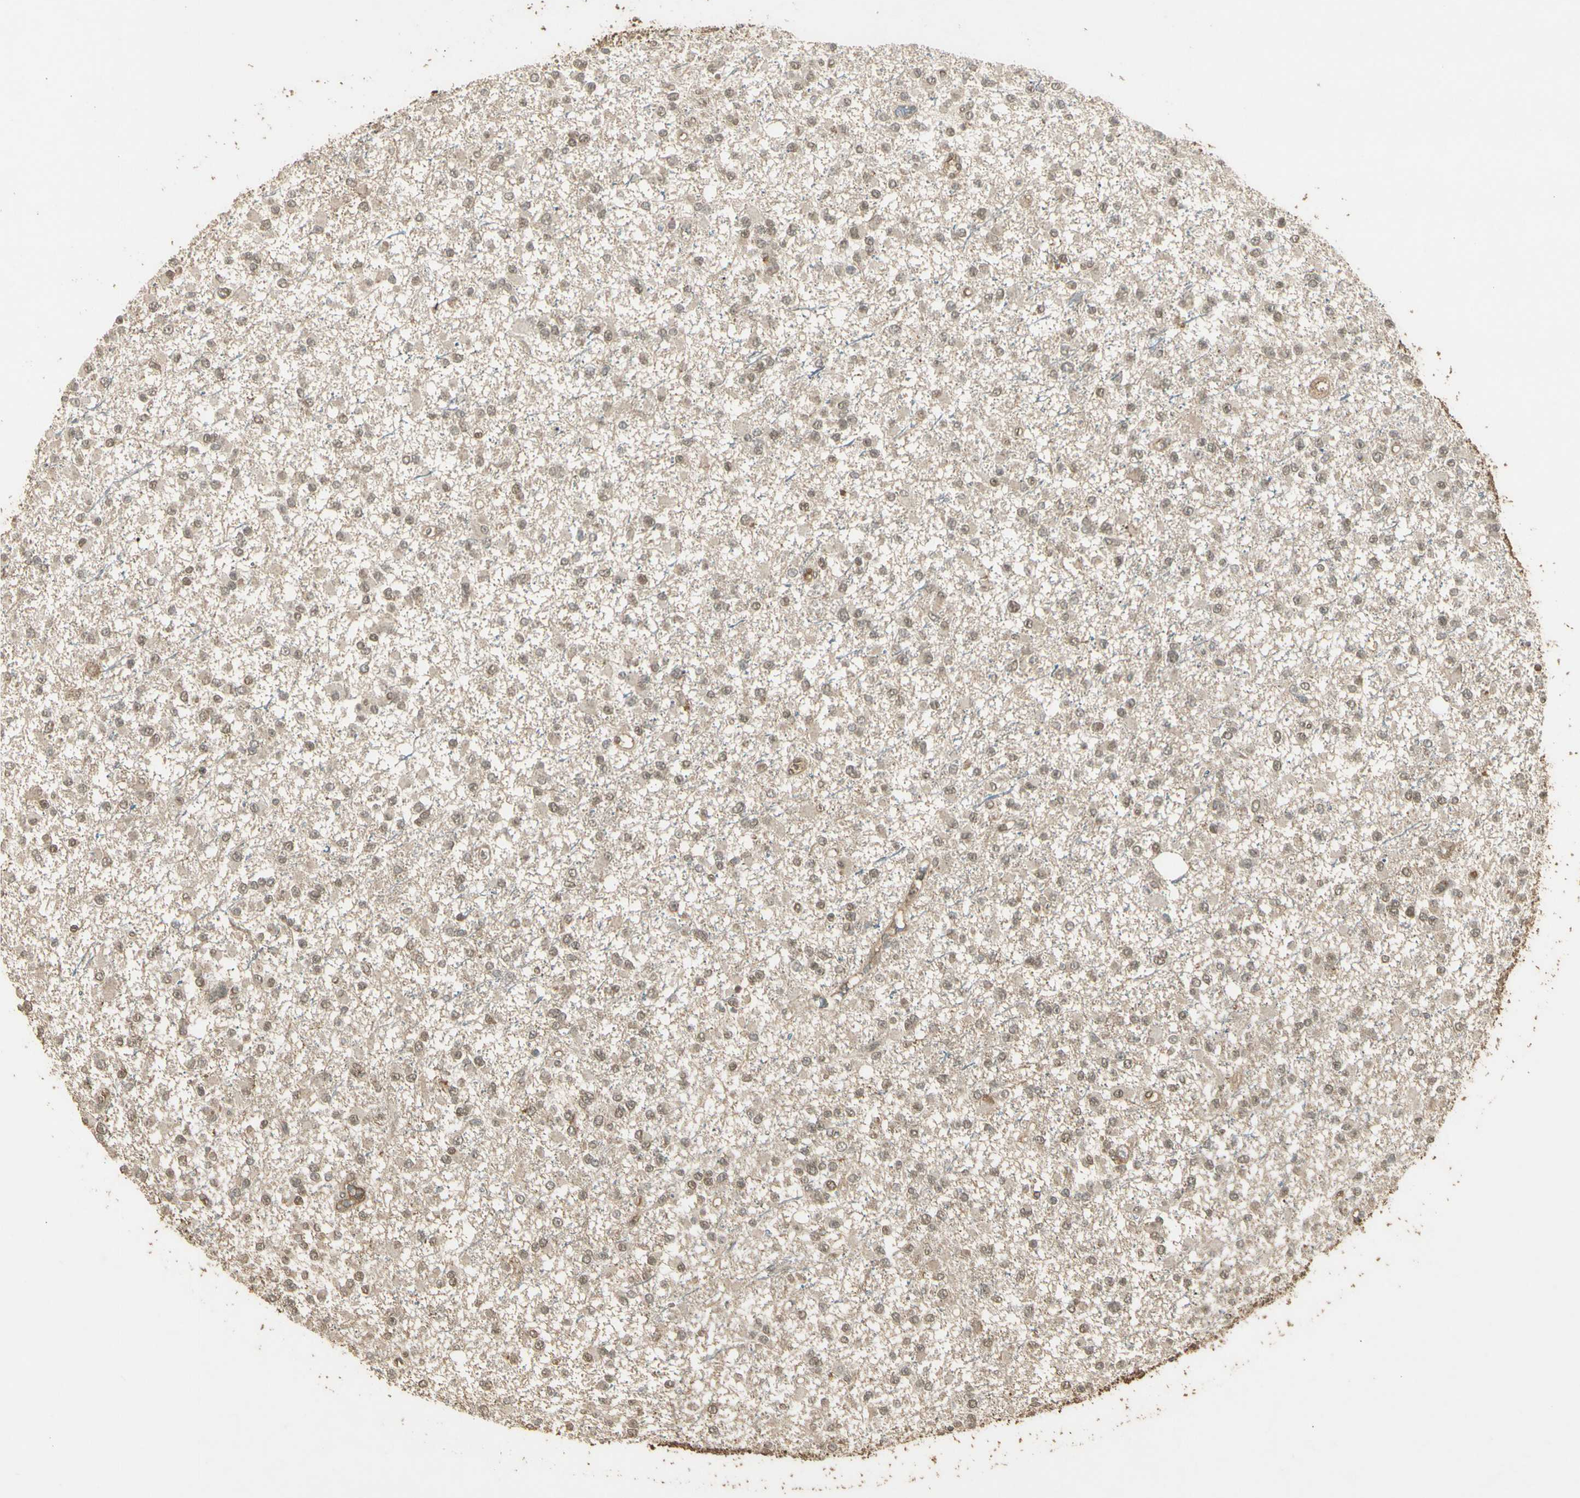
{"staining": {"intensity": "weak", "quantity": ">75%", "location": "nuclear"}, "tissue": "glioma", "cell_type": "Tumor cells", "image_type": "cancer", "snomed": [{"axis": "morphology", "description": "Glioma, malignant, Low grade"}, {"axis": "topography", "description": "Brain"}], "caption": "Malignant glioma (low-grade) was stained to show a protein in brown. There is low levels of weak nuclear staining in approximately >75% of tumor cells.", "gene": "GMEB2", "patient": {"sex": "female", "age": 22}}